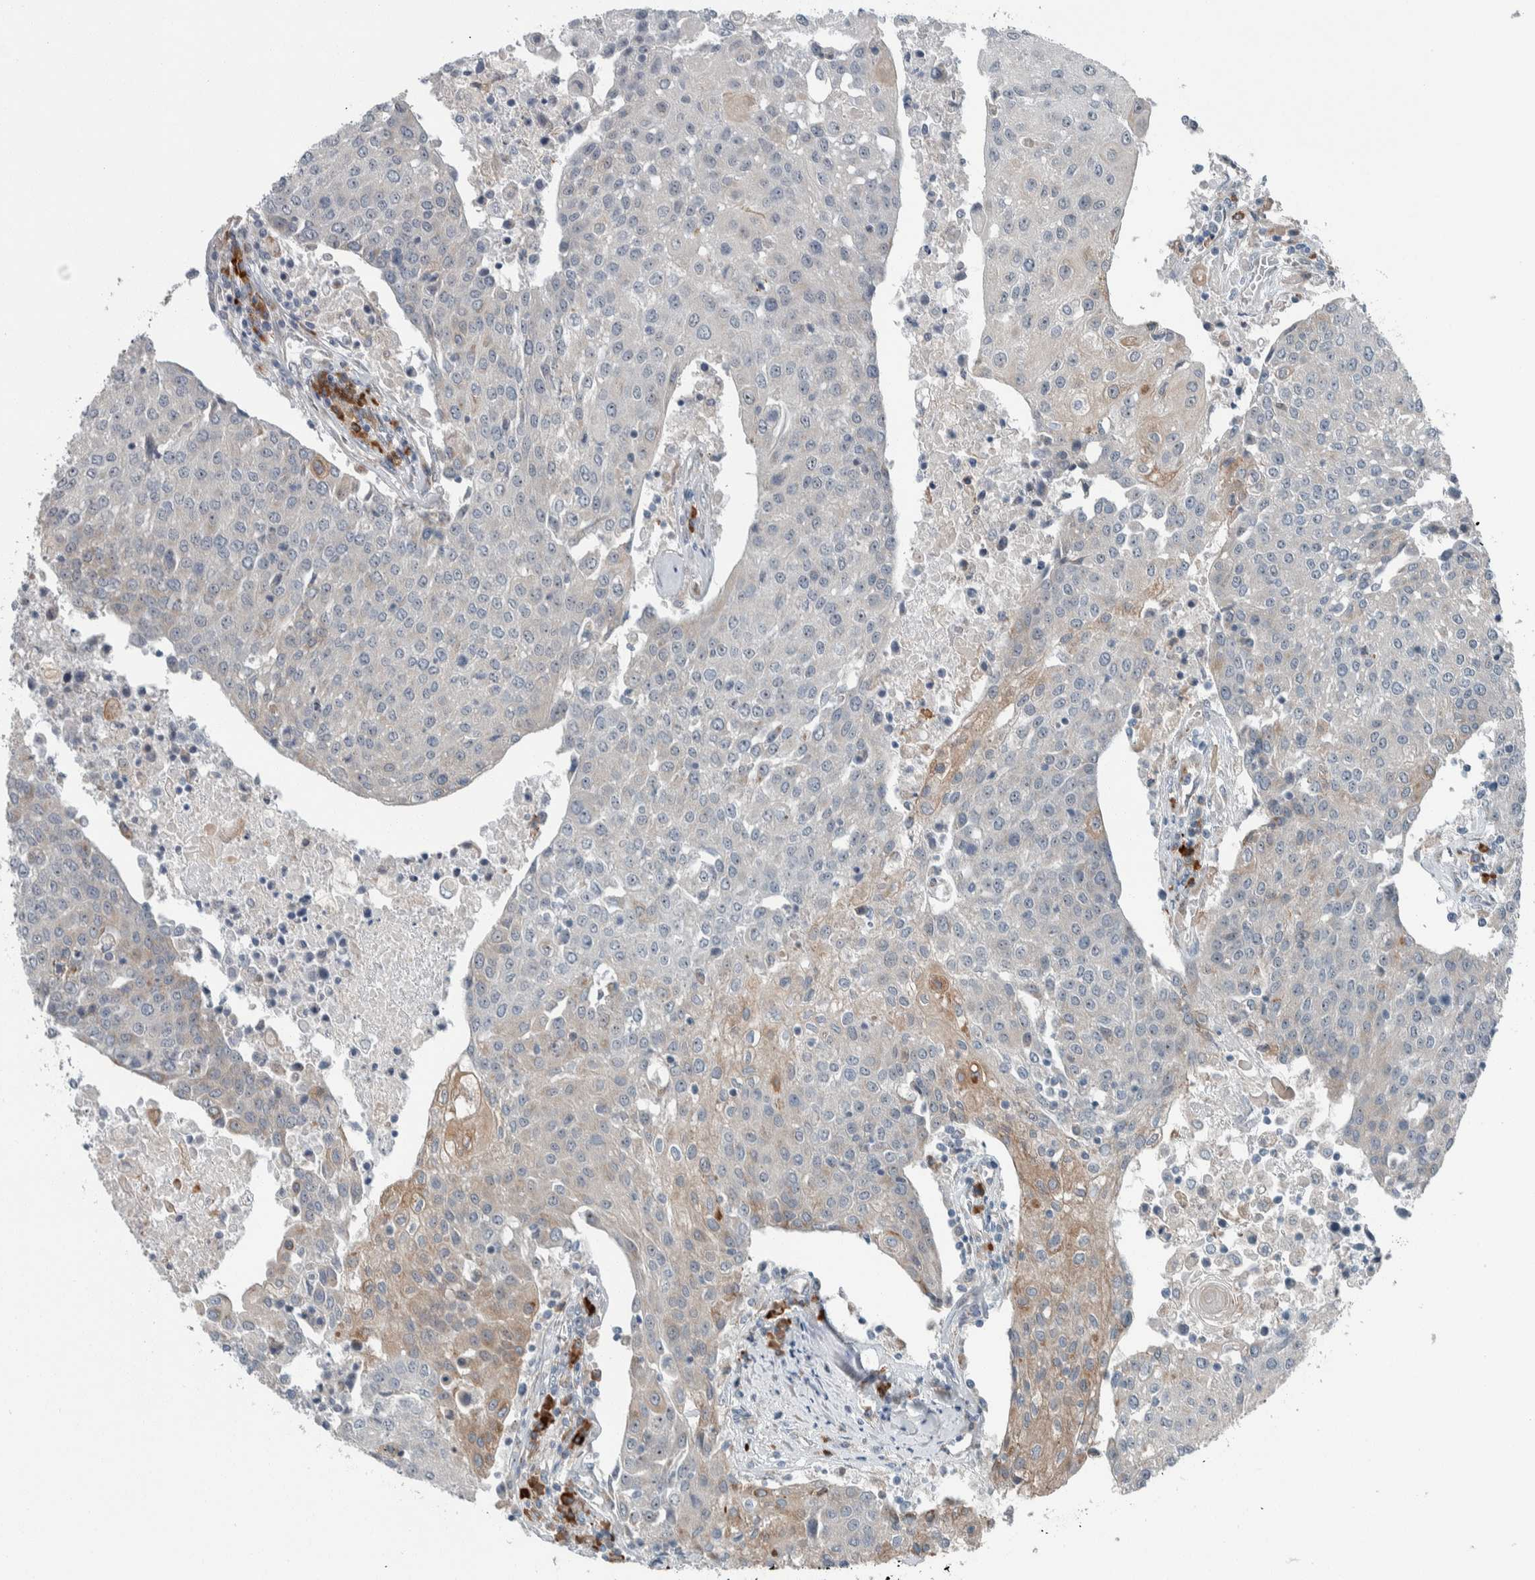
{"staining": {"intensity": "weak", "quantity": "<25%", "location": "cytoplasmic/membranous"}, "tissue": "urothelial cancer", "cell_type": "Tumor cells", "image_type": "cancer", "snomed": [{"axis": "morphology", "description": "Urothelial carcinoma, High grade"}, {"axis": "topography", "description": "Urinary bladder"}], "caption": "Immunohistochemistry (IHC) micrograph of neoplastic tissue: urothelial cancer stained with DAB (3,3'-diaminobenzidine) demonstrates no significant protein expression in tumor cells.", "gene": "USP25", "patient": {"sex": "female", "age": 85}}